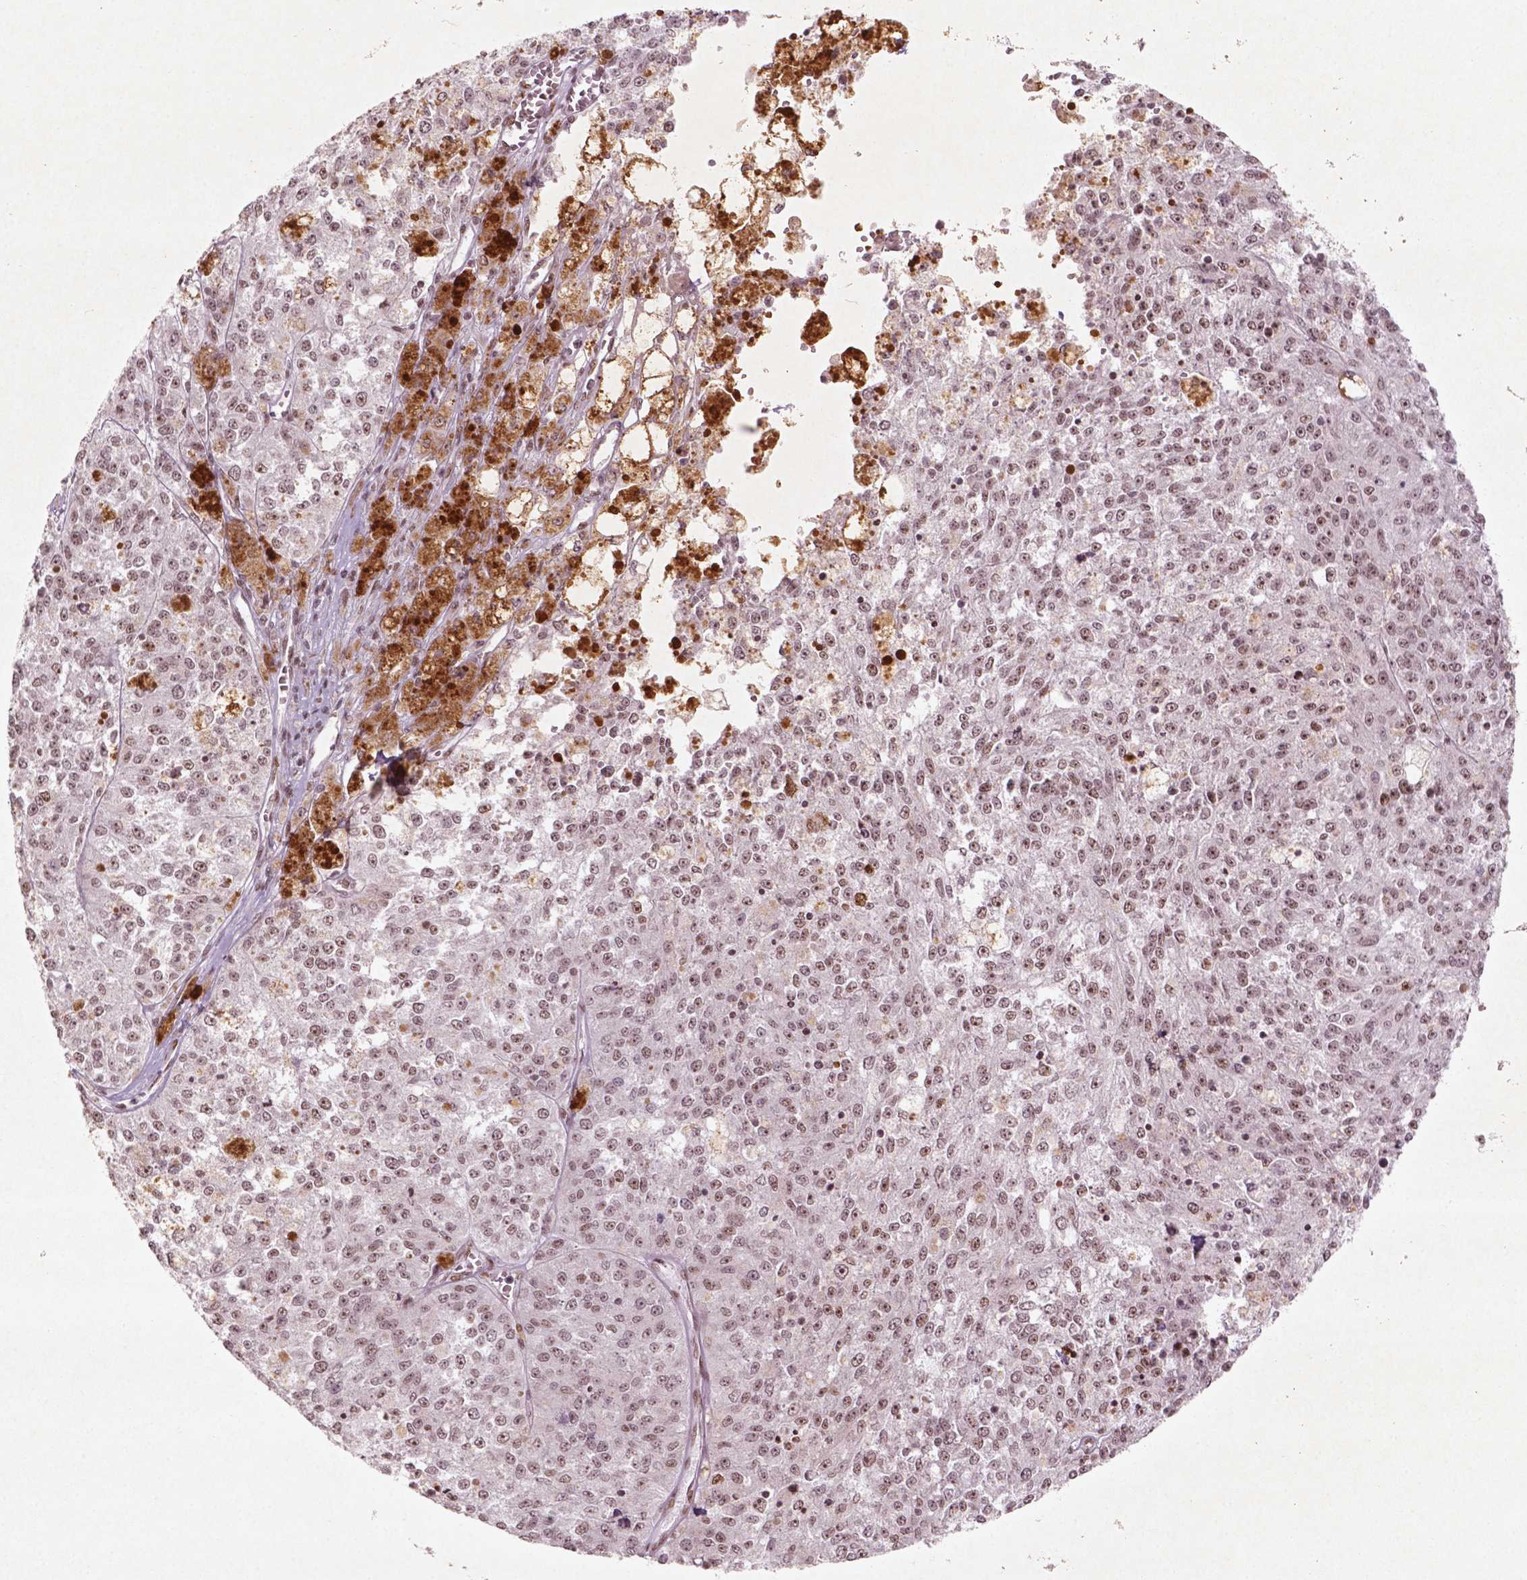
{"staining": {"intensity": "weak", "quantity": ">75%", "location": "nuclear"}, "tissue": "melanoma", "cell_type": "Tumor cells", "image_type": "cancer", "snomed": [{"axis": "morphology", "description": "Malignant melanoma, Metastatic site"}, {"axis": "topography", "description": "Lymph node"}], "caption": "Weak nuclear expression for a protein is identified in approximately >75% of tumor cells of melanoma using immunohistochemistry (IHC).", "gene": "HMG20B", "patient": {"sex": "female", "age": 64}}